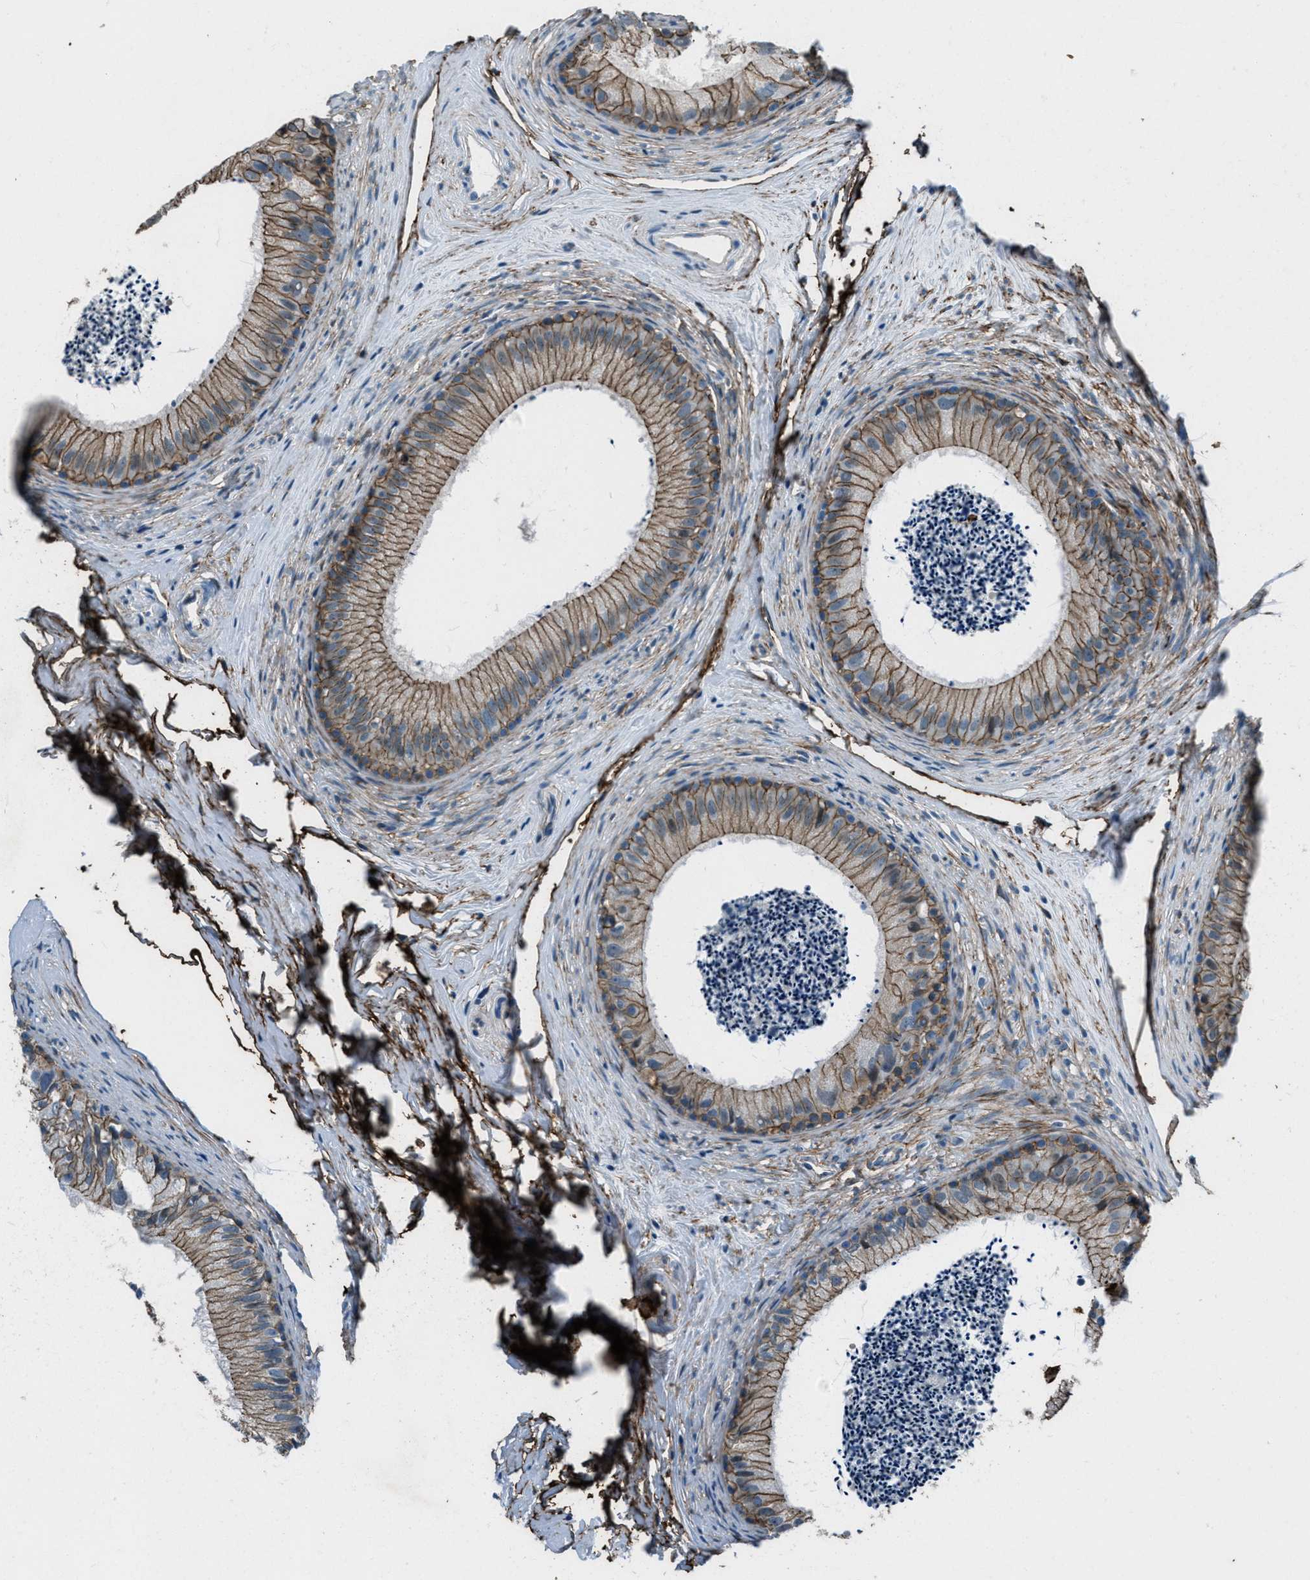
{"staining": {"intensity": "moderate", "quantity": ">75%", "location": "cytoplasmic/membranous"}, "tissue": "epididymis", "cell_type": "Glandular cells", "image_type": "normal", "snomed": [{"axis": "morphology", "description": "Normal tissue, NOS"}, {"axis": "topography", "description": "Epididymis"}], "caption": "Brown immunohistochemical staining in benign epididymis demonstrates moderate cytoplasmic/membranous staining in approximately >75% of glandular cells.", "gene": "FBN1", "patient": {"sex": "male", "age": 56}}